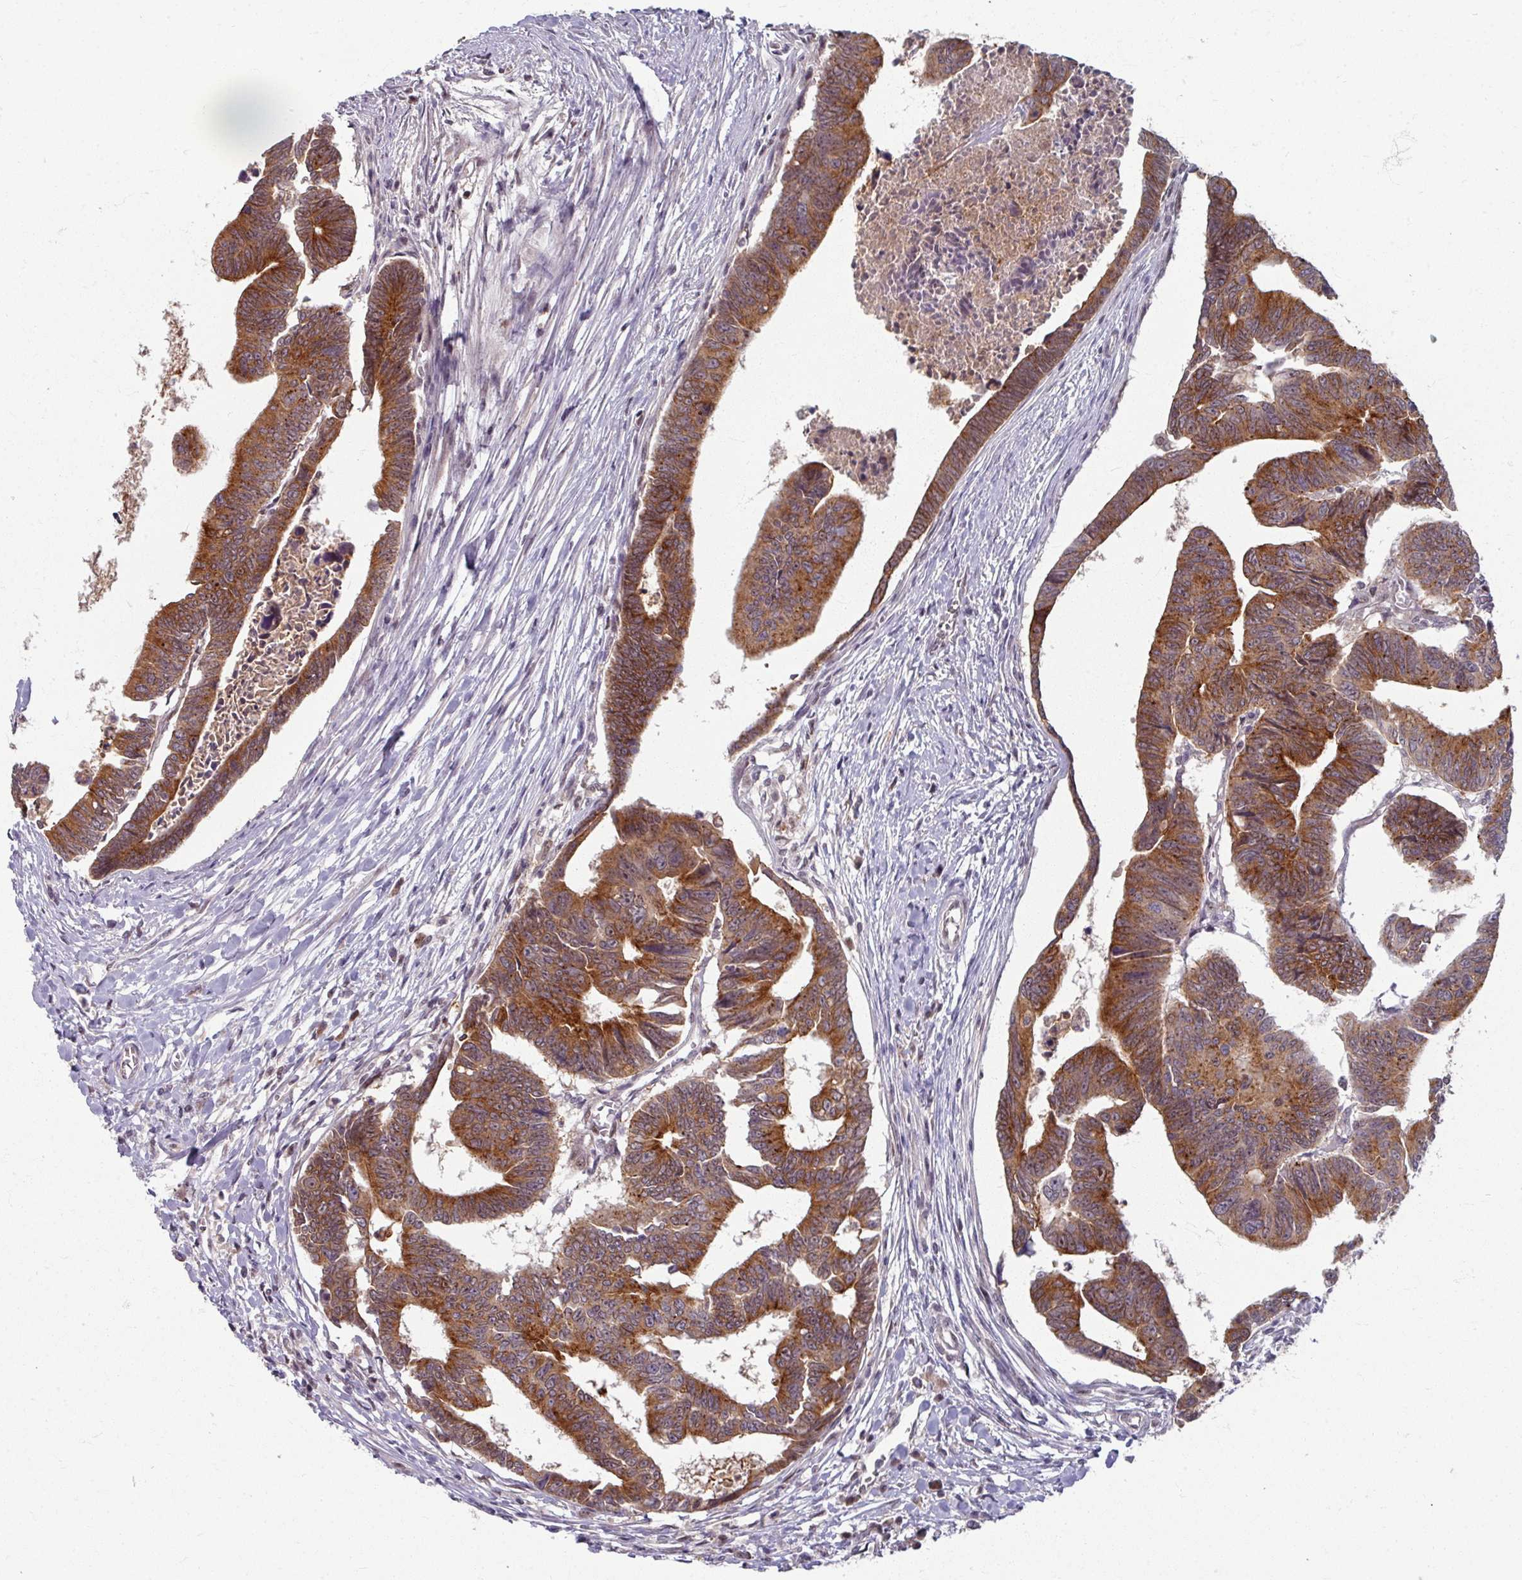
{"staining": {"intensity": "moderate", "quantity": ">75%", "location": "cytoplasmic/membranous"}, "tissue": "colorectal cancer", "cell_type": "Tumor cells", "image_type": "cancer", "snomed": [{"axis": "morphology", "description": "Adenocarcinoma, NOS"}, {"axis": "topography", "description": "Rectum"}], "caption": "Moderate cytoplasmic/membranous positivity for a protein is seen in approximately >75% of tumor cells of adenocarcinoma (colorectal) using immunohistochemistry.", "gene": "KLC3", "patient": {"sex": "female", "age": 65}}